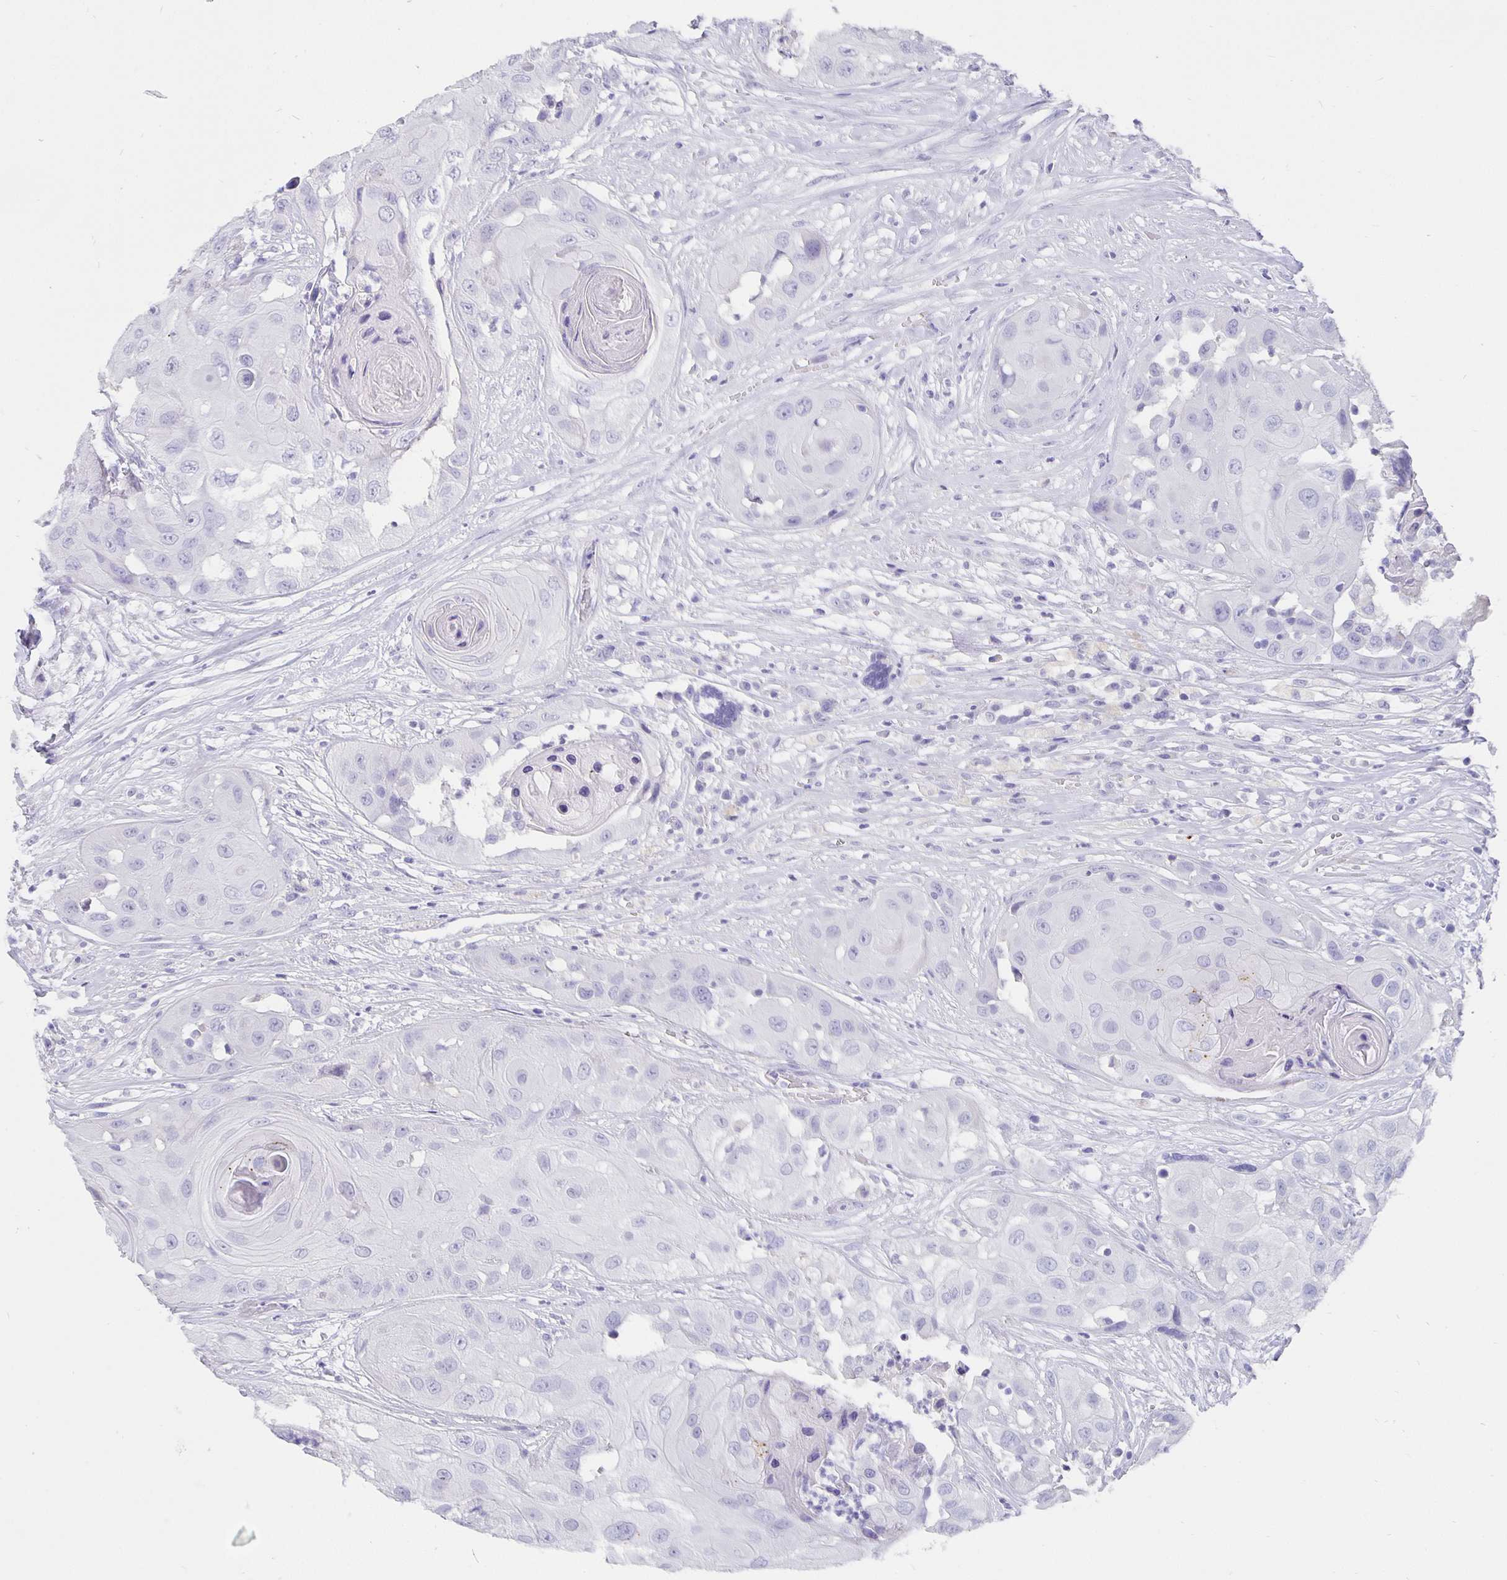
{"staining": {"intensity": "negative", "quantity": "none", "location": "none"}, "tissue": "head and neck cancer", "cell_type": "Tumor cells", "image_type": "cancer", "snomed": [{"axis": "morphology", "description": "Squamous cell carcinoma, NOS"}, {"axis": "topography", "description": "Head-Neck"}], "caption": "An immunohistochemistry (IHC) micrograph of head and neck squamous cell carcinoma is shown. There is no staining in tumor cells of head and neck squamous cell carcinoma.", "gene": "CFAP74", "patient": {"sex": "male", "age": 83}}